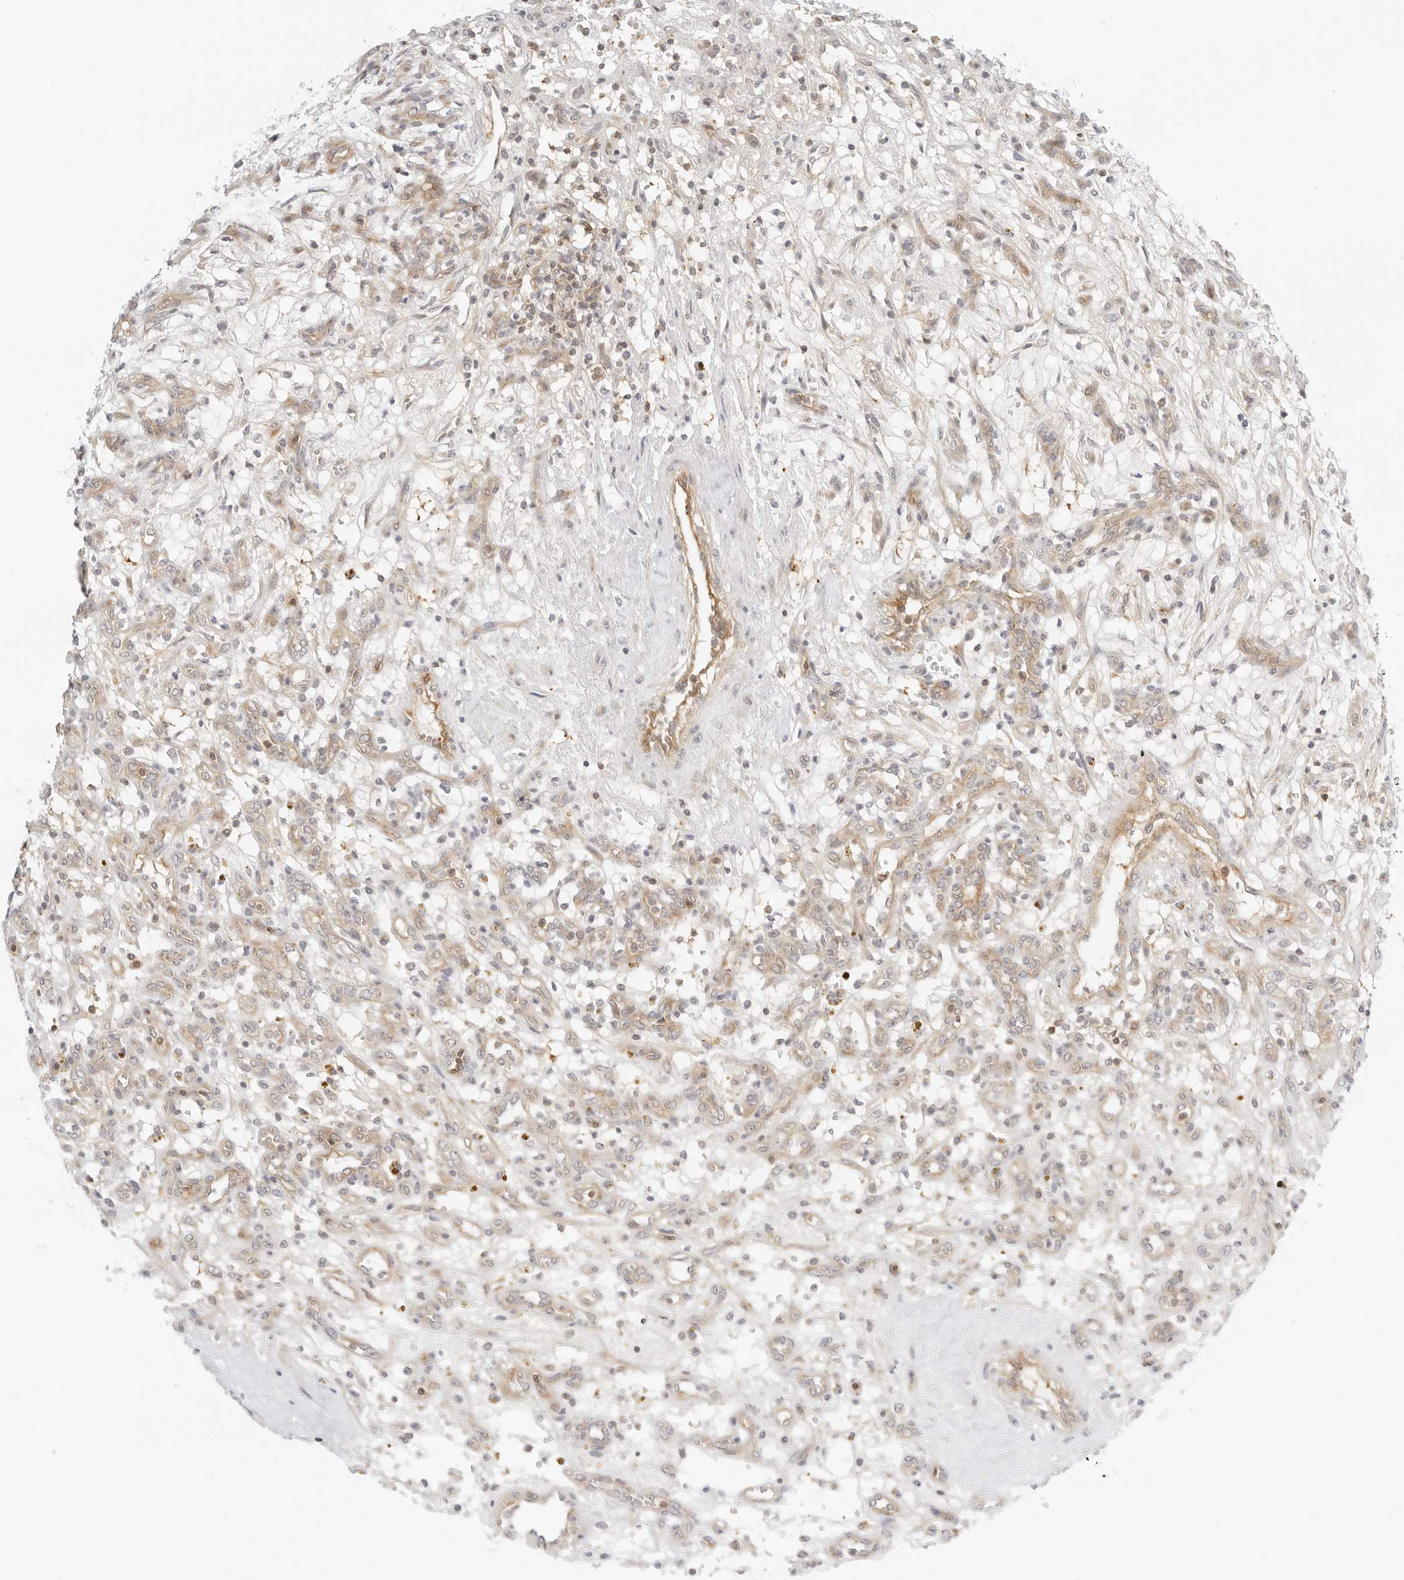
{"staining": {"intensity": "weak", "quantity": "<25%", "location": "cytoplasmic/membranous"}, "tissue": "renal cancer", "cell_type": "Tumor cells", "image_type": "cancer", "snomed": [{"axis": "morphology", "description": "Adenocarcinoma, NOS"}, {"axis": "topography", "description": "Kidney"}], "caption": "Renal cancer (adenocarcinoma) was stained to show a protein in brown. There is no significant expression in tumor cells. The staining is performed using DAB brown chromogen with nuclei counter-stained in using hematoxylin.", "gene": "OSCP1", "patient": {"sex": "female", "age": 57}}